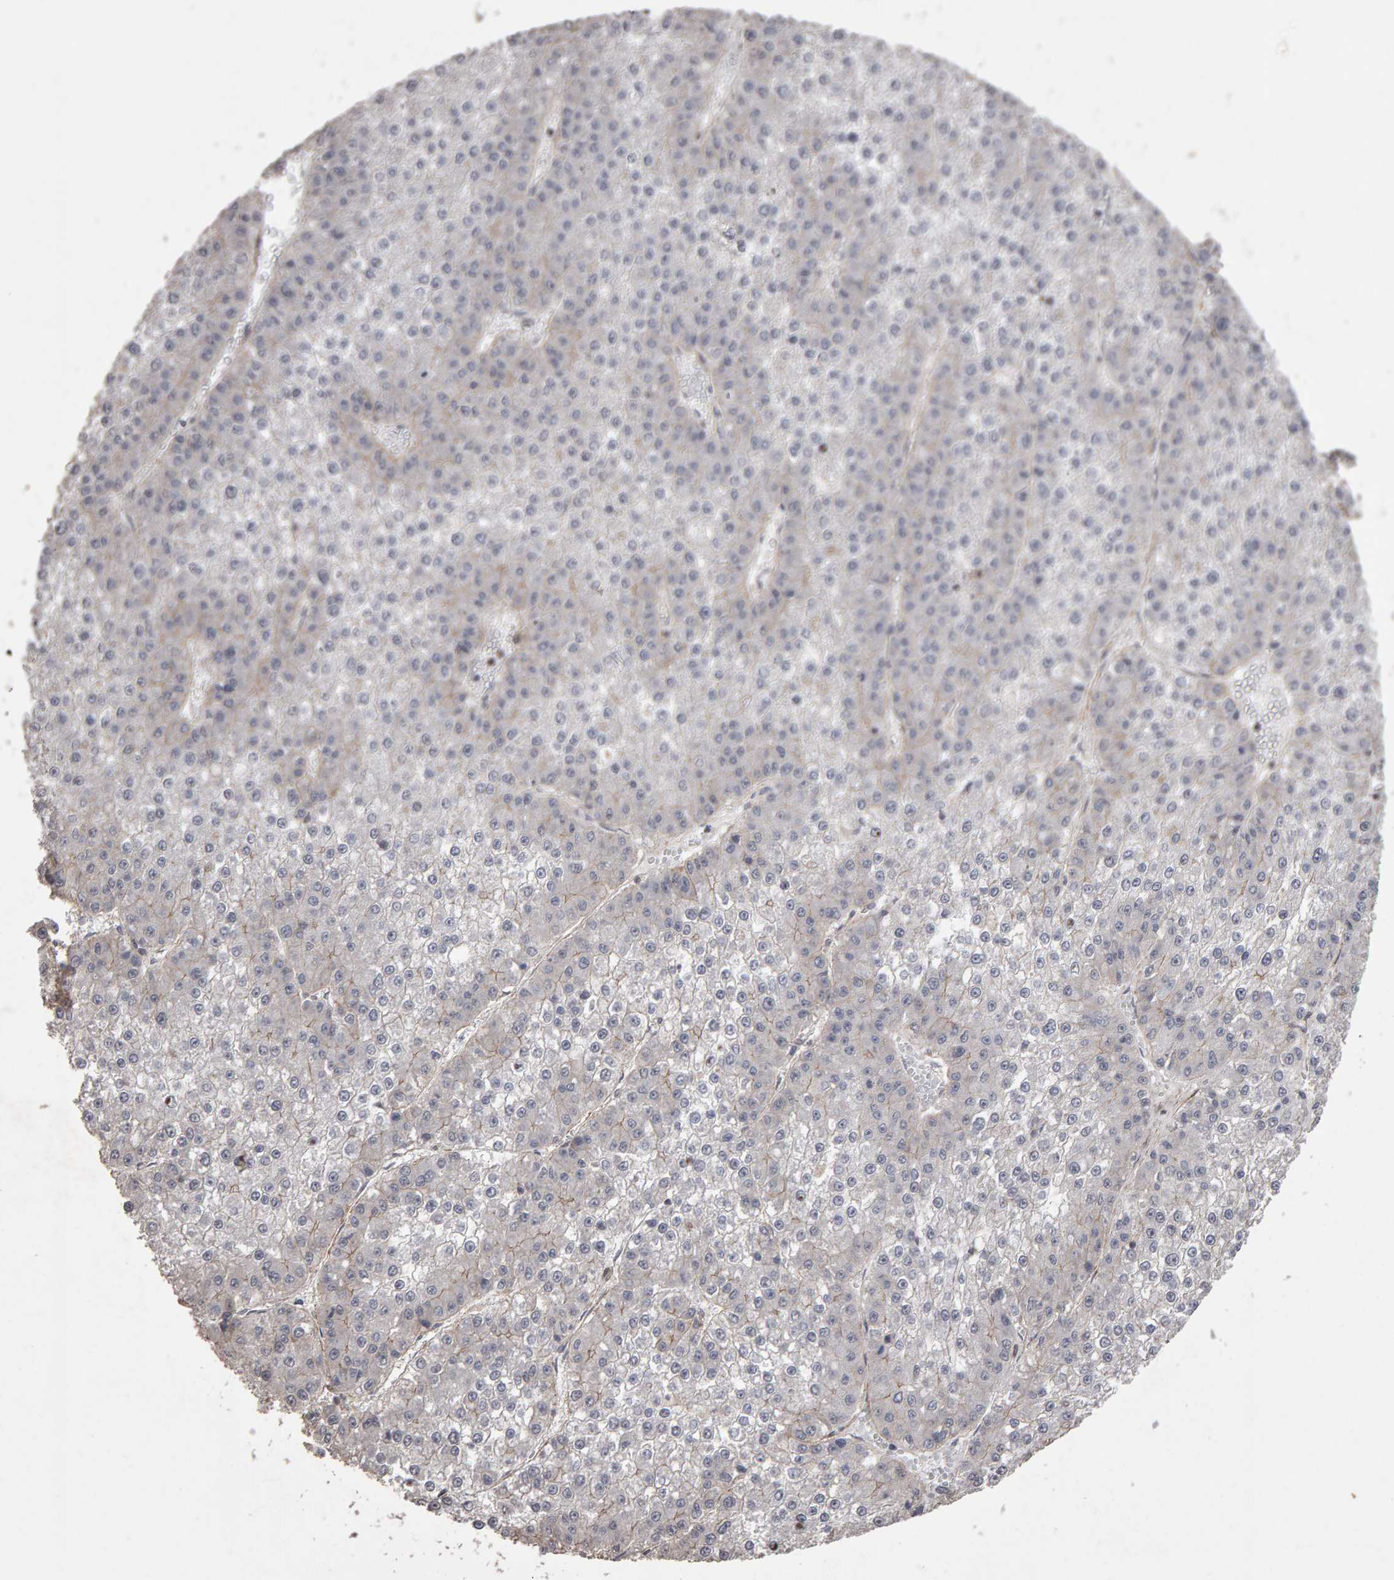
{"staining": {"intensity": "negative", "quantity": "none", "location": "none"}, "tissue": "liver cancer", "cell_type": "Tumor cells", "image_type": "cancer", "snomed": [{"axis": "morphology", "description": "Carcinoma, Hepatocellular, NOS"}, {"axis": "topography", "description": "Liver"}], "caption": "An immunohistochemistry histopathology image of liver cancer is shown. There is no staining in tumor cells of liver cancer. (DAB (3,3'-diaminobenzidine) IHC, high magnification).", "gene": "SCRIB", "patient": {"sex": "female", "age": 73}}